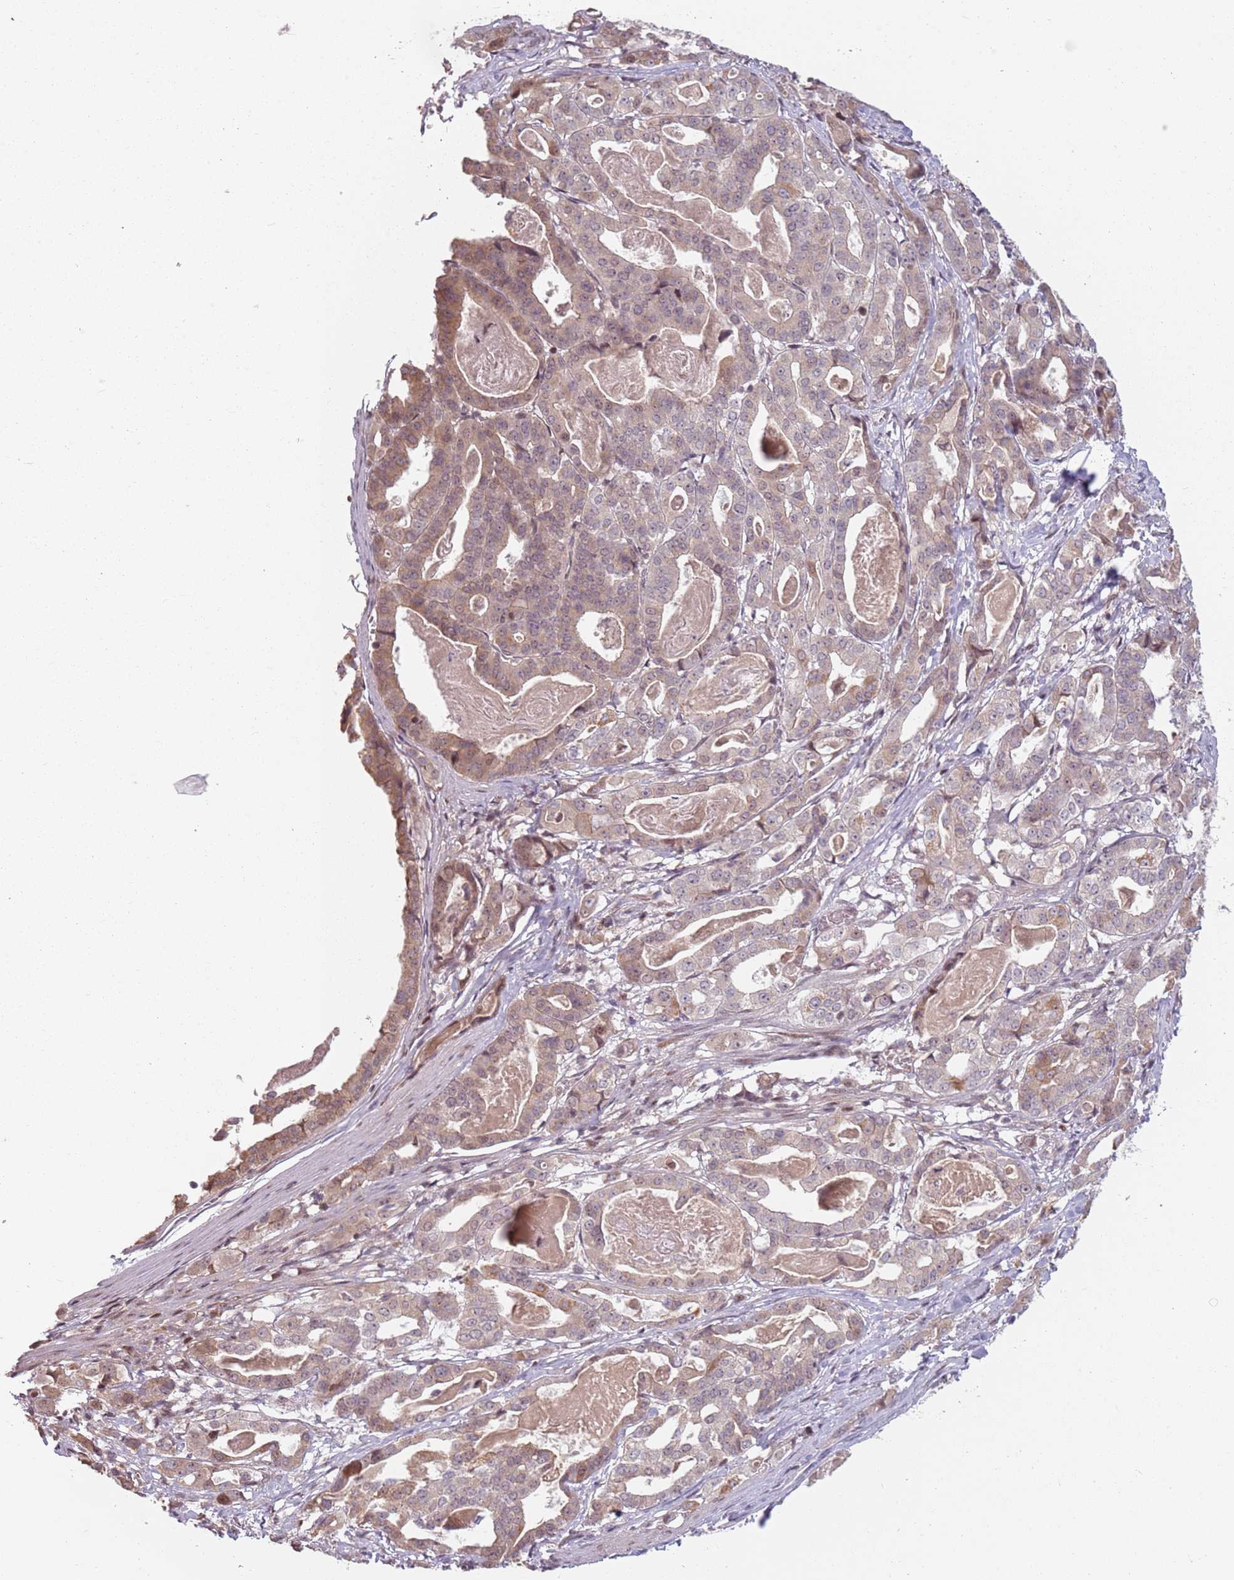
{"staining": {"intensity": "moderate", "quantity": ">75%", "location": "cytoplasmic/membranous"}, "tissue": "stomach cancer", "cell_type": "Tumor cells", "image_type": "cancer", "snomed": [{"axis": "morphology", "description": "Adenocarcinoma, NOS"}, {"axis": "topography", "description": "Stomach"}], "caption": "A high-resolution image shows IHC staining of stomach cancer (adenocarcinoma), which demonstrates moderate cytoplasmic/membranous expression in about >75% of tumor cells. (DAB = brown stain, brightfield microscopy at high magnification).", "gene": "ADGRG1", "patient": {"sex": "male", "age": 48}}